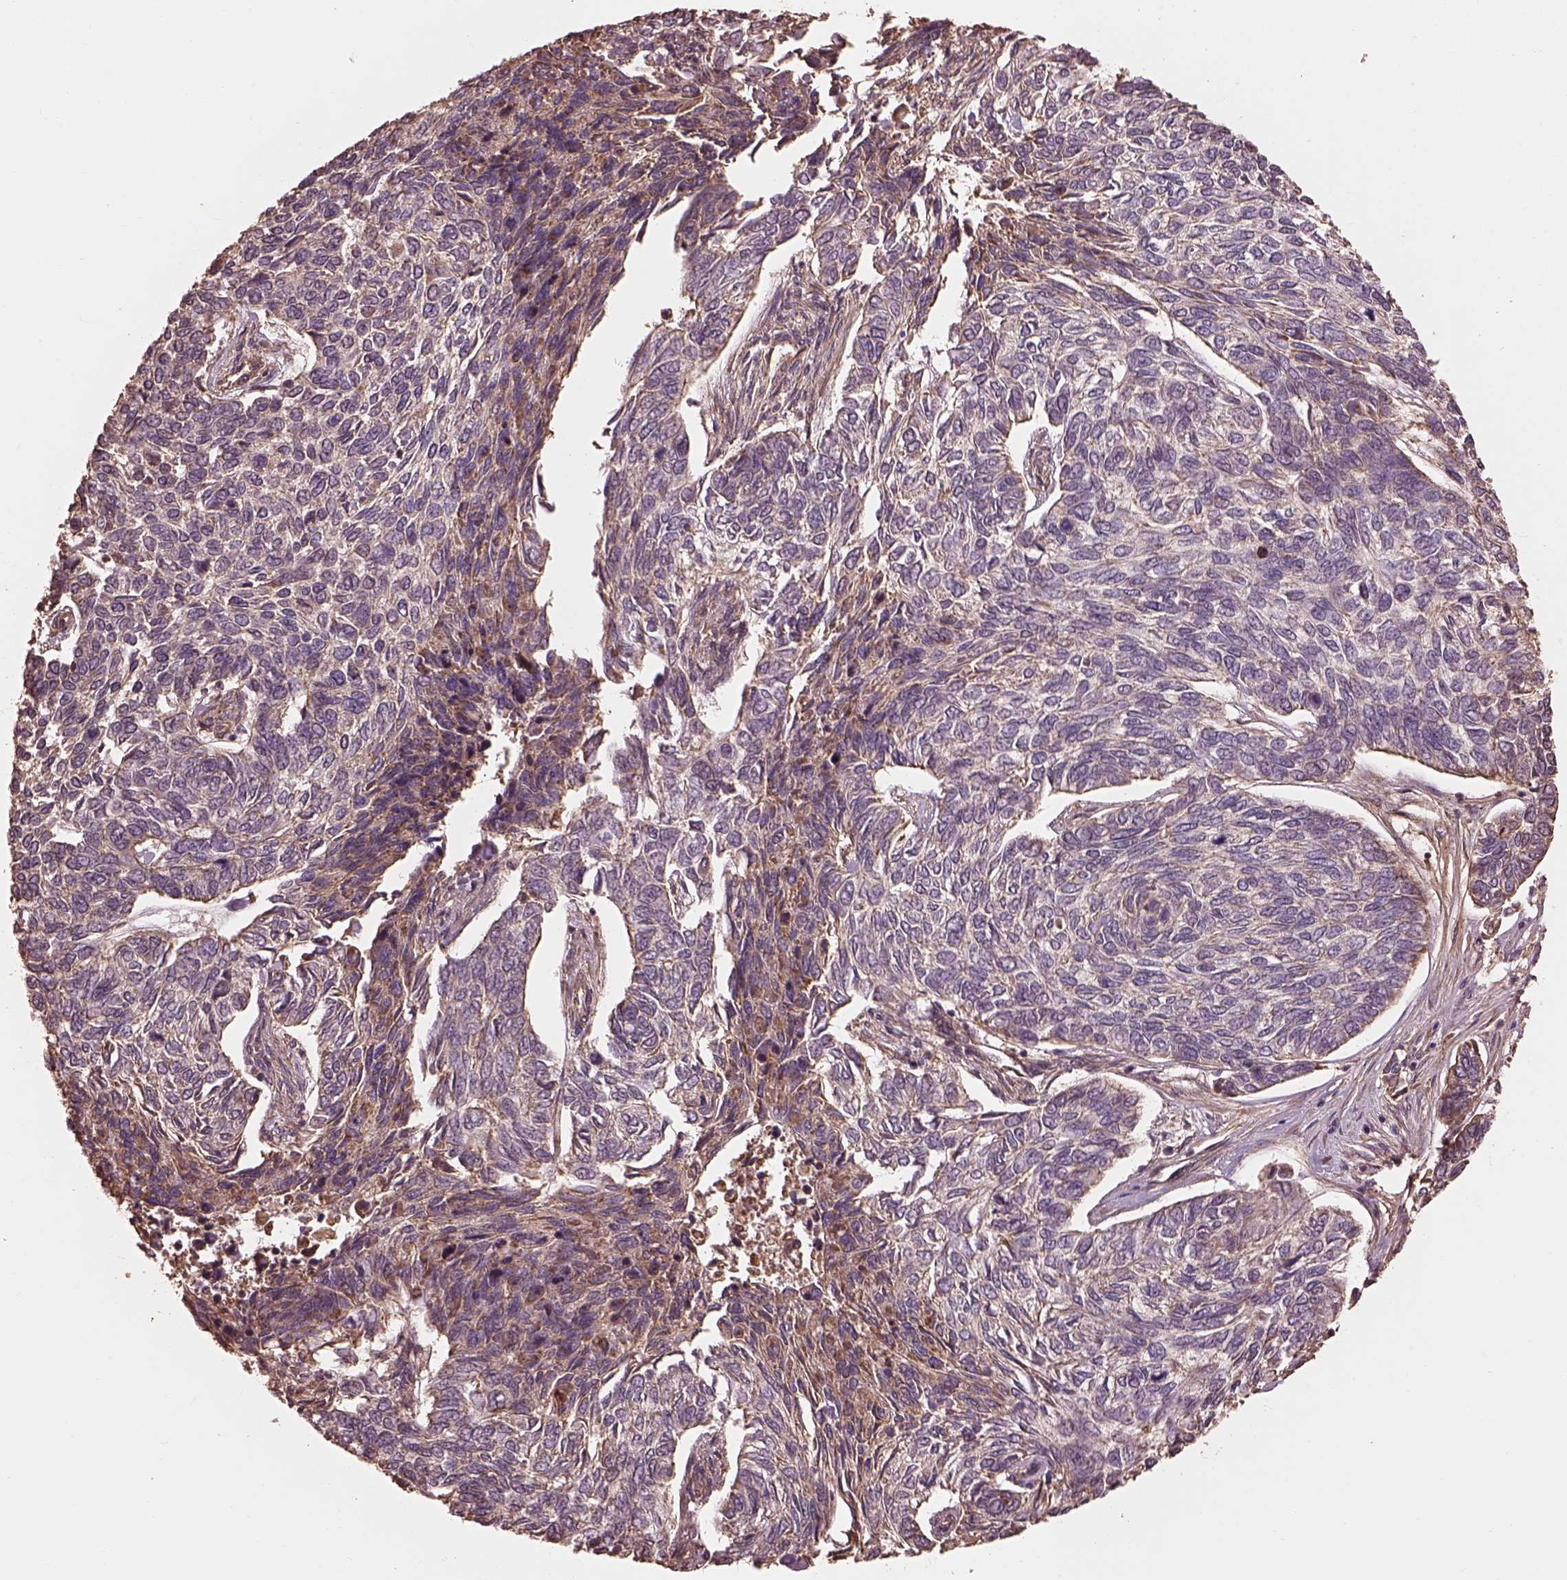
{"staining": {"intensity": "negative", "quantity": "none", "location": "none"}, "tissue": "skin cancer", "cell_type": "Tumor cells", "image_type": "cancer", "snomed": [{"axis": "morphology", "description": "Basal cell carcinoma"}, {"axis": "topography", "description": "Skin"}], "caption": "Tumor cells show no significant staining in skin cancer.", "gene": "METTL4", "patient": {"sex": "female", "age": 65}}